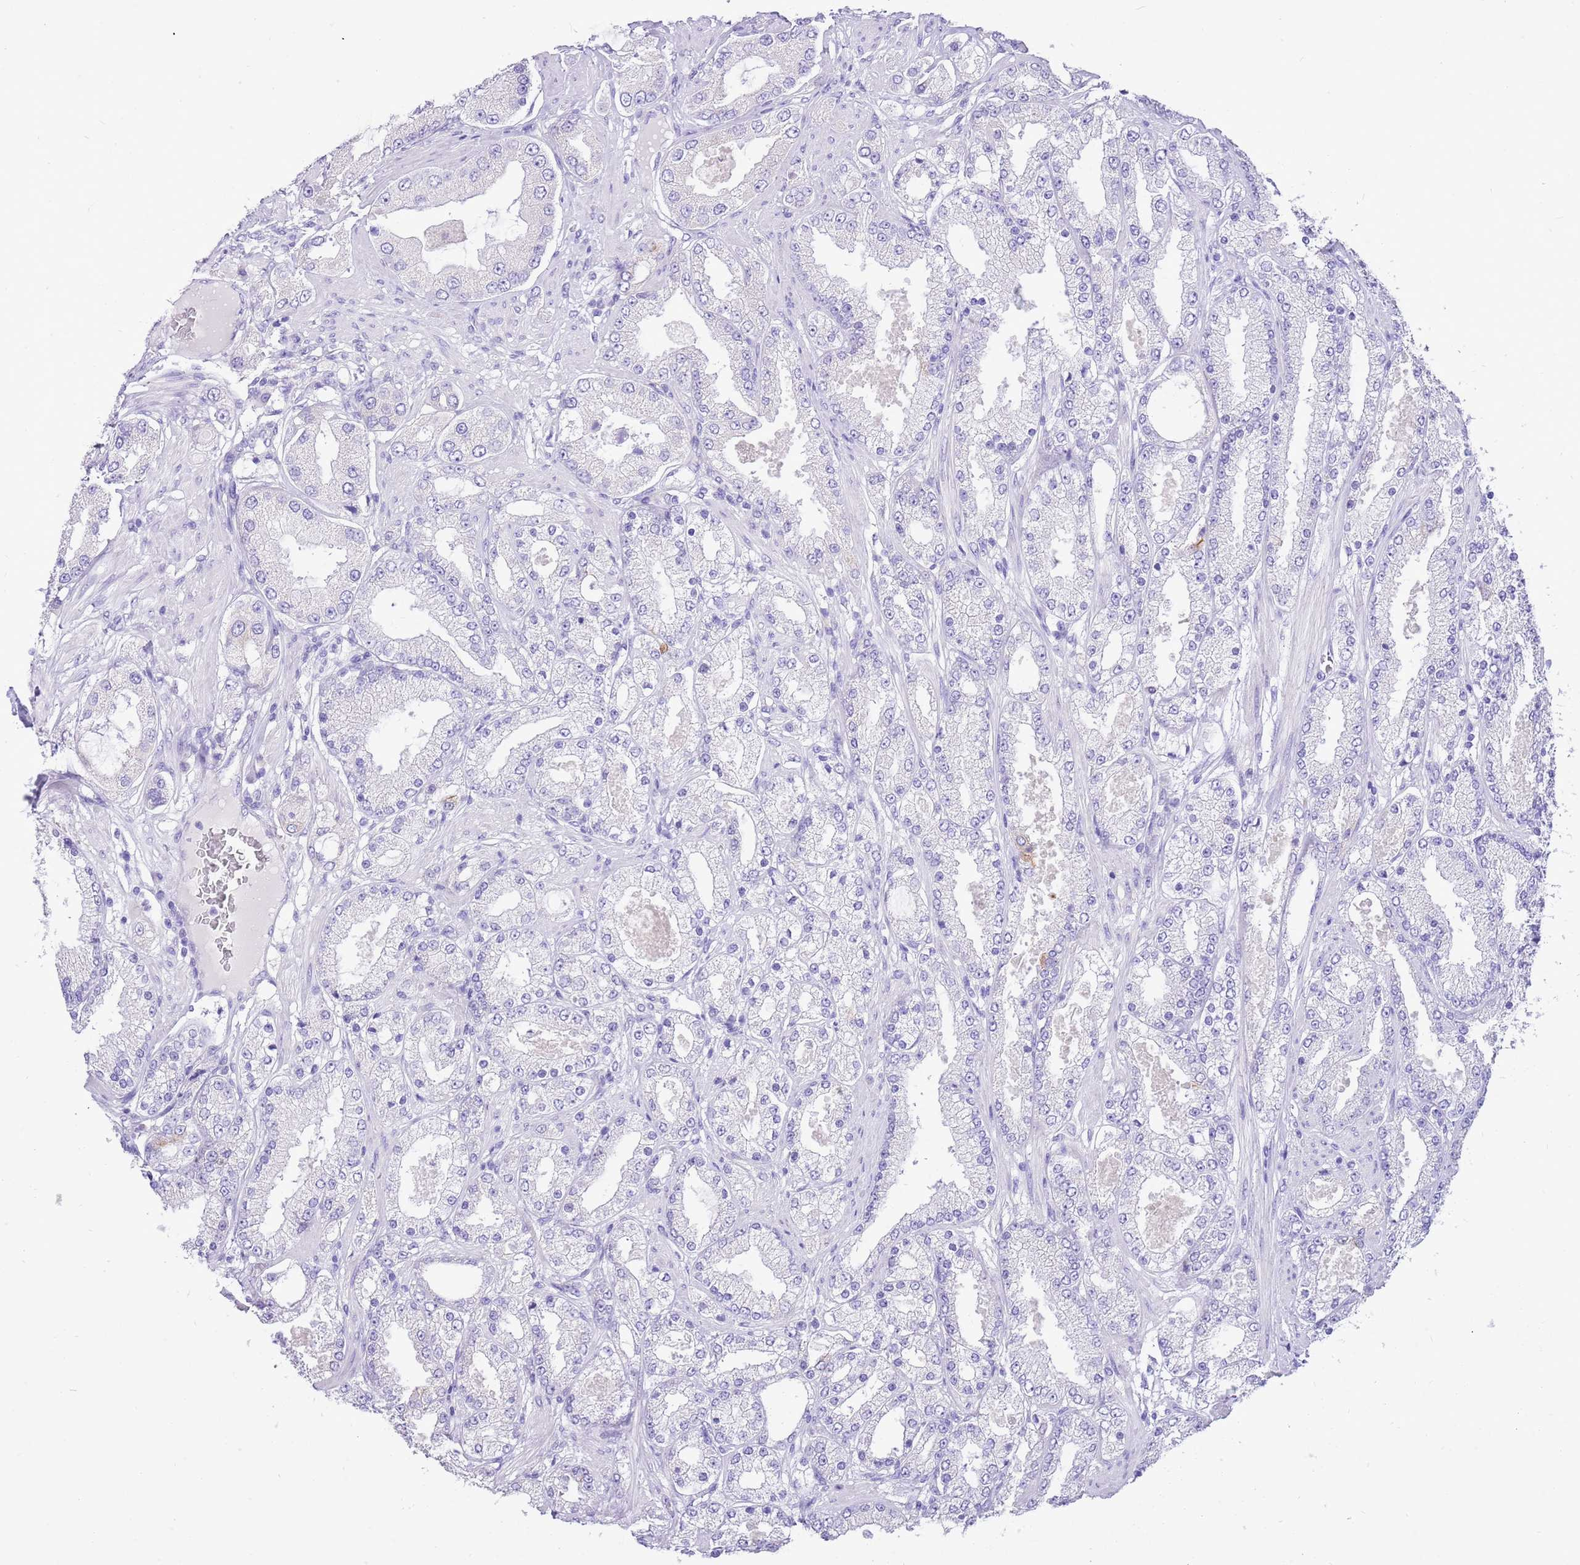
{"staining": {"intensity": "negative", "quantity": "none", "location": "none"}, "tissue": "prostate cancer", "cell_type": "Tumor cells", "image_type": "cancer", "snomed": [{"axis": "morphology", "description": "Adenocarcinoma, High grade"}, {"axis": "topography", "description": "Prostate"}], "caption": "An immunohistochemistry (IHC) photomicrograph of prostate cancer (high-grade adenocarcinoma) is shown. There is no staining in tumor cells of prostate cancer (high-grade adenocarcinoma).", "gene": "R3HDM4", "patient": {"sex": "male", "age": 68}}